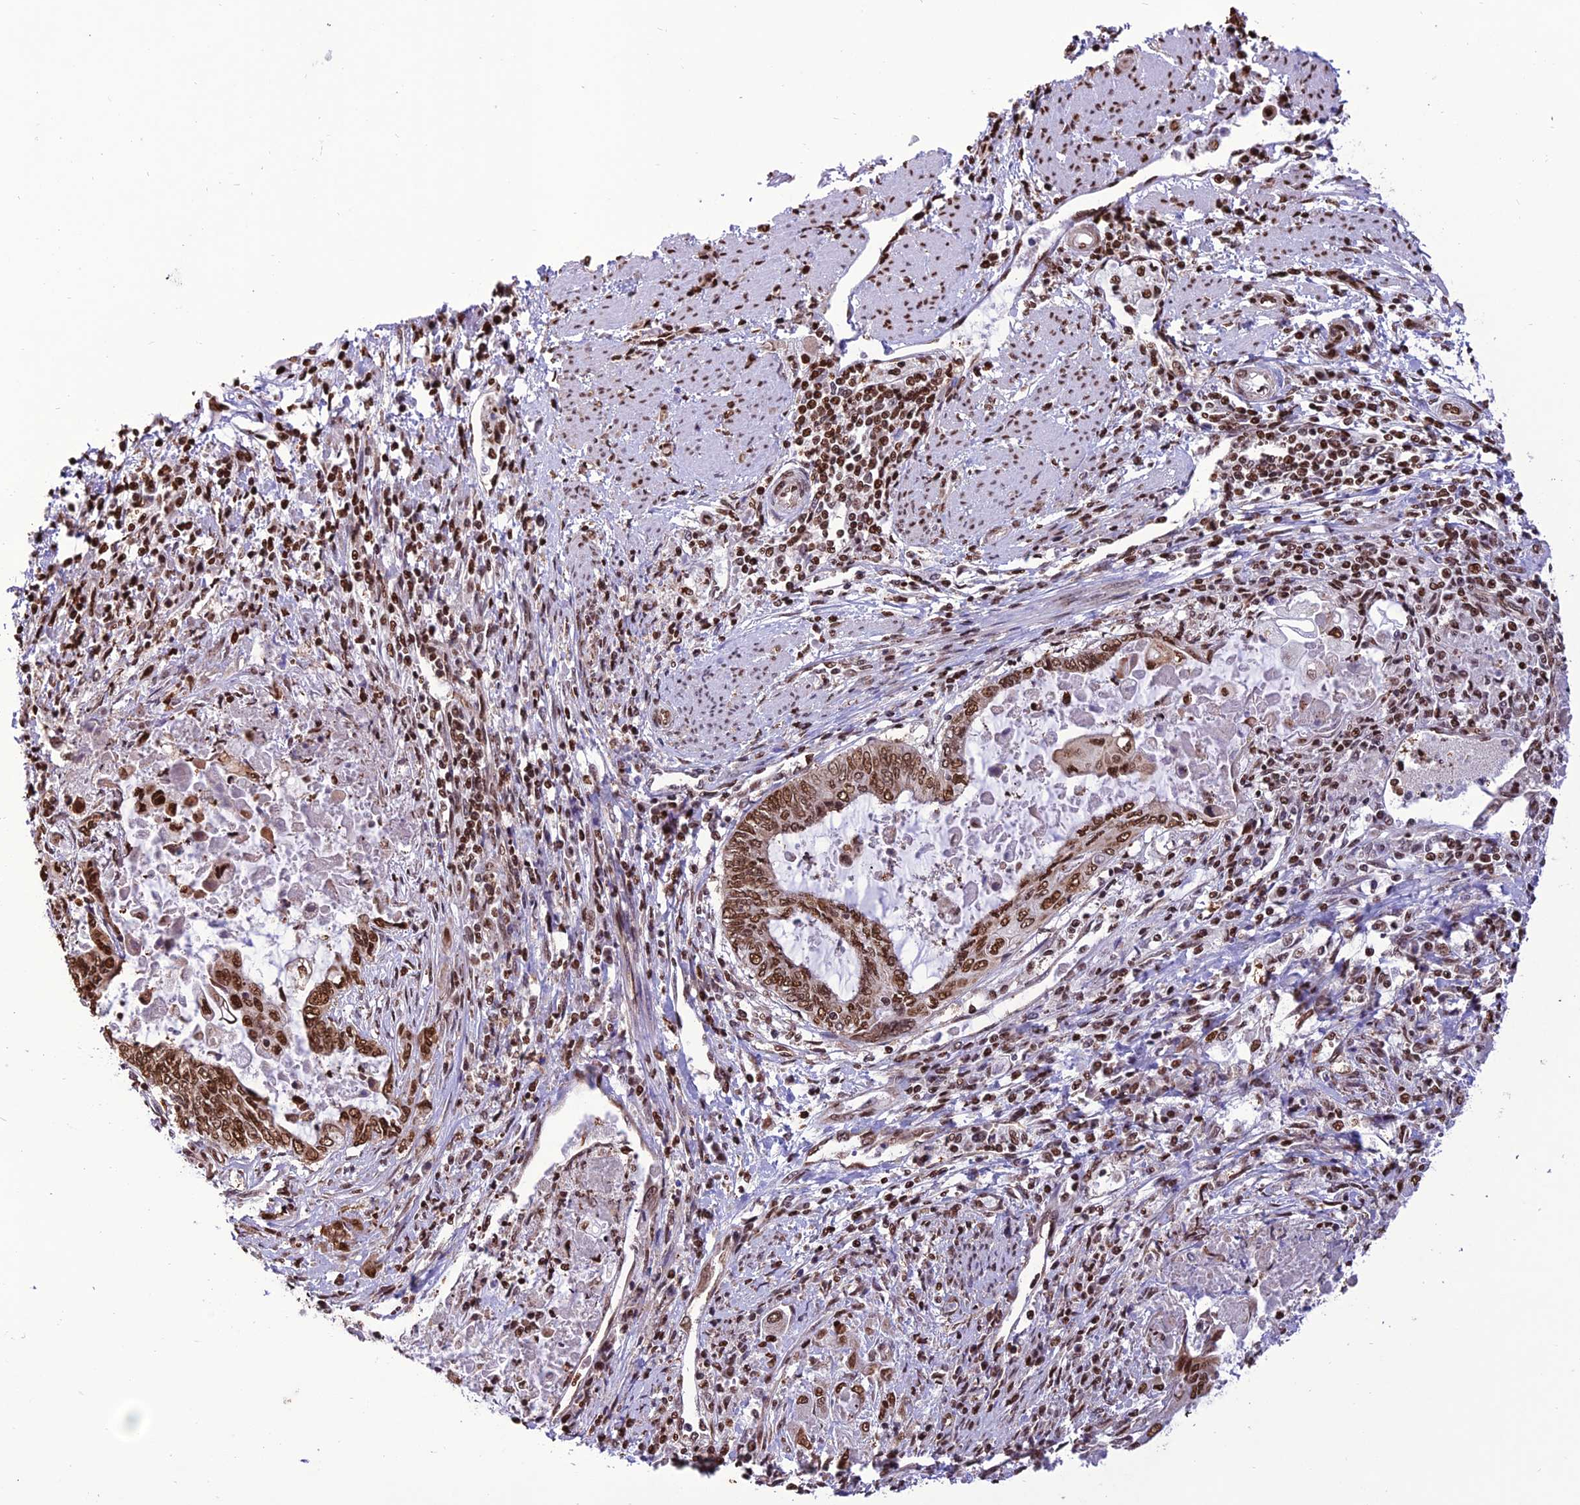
{"staining": {"intensity": "moderate", "quantity": ">75%", "location": "nuclear"}, "tissue": "endometrial cancer", "cell_type": "Tumor cells", "image_type": "cancer", "snomed": [{"axis": "morphology", "description": "Adenocarcinoma, NOS"}, {"axis": "topography", "description": "Uterus"}, {"axis": "topography", "description": "Endometrium"}], "caption": "Immunohistochemical staining of endometrial cancer (adenocarcinoma) shows medium levels of moderate nuclear protein positivity in about >75% of tumor cells.", "gene": "INO80E", "patient": {"sex": "female", "age": 70}}